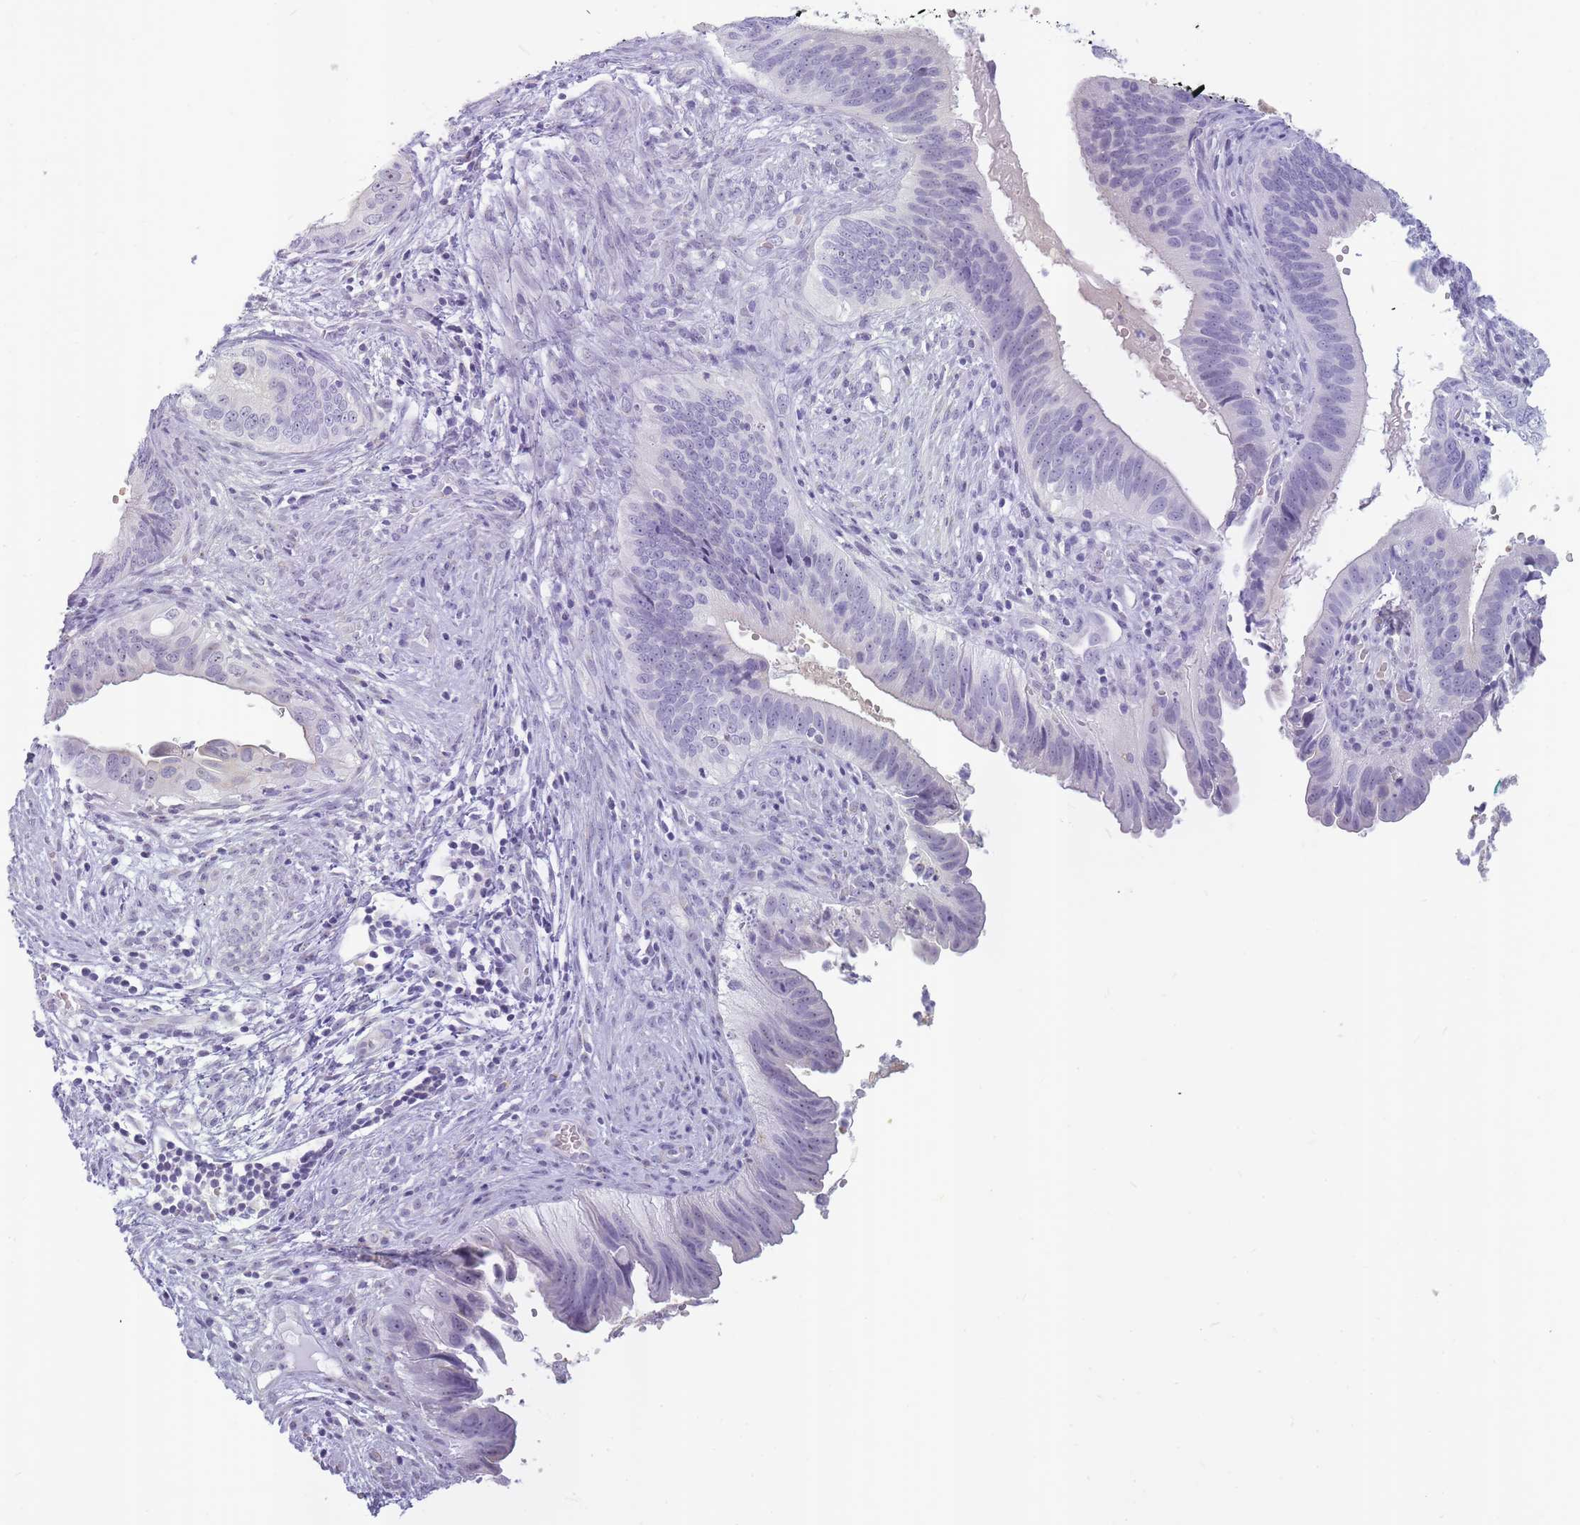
{"staining": {"intensity": "negative", "quantity": "none", "location": "none"}, "tissue": "cervical cancer", "cell_type": "Tumor cells", "image_type": "cancer", "snomed": [{"axis": "morphology", "description": "Adenocarcinoma, NOS"}, {"axis": "topography", "description": "Cervix"}], "caption": "An image of cervical cancer (adenocarcinoma) stained for a protein demonstrates no brown staining in tumor cells. (Brightfield microscopy of DAB IHC at high magnification).", "gene": "INS", "patient": {"sex": "female", "age": 42}}